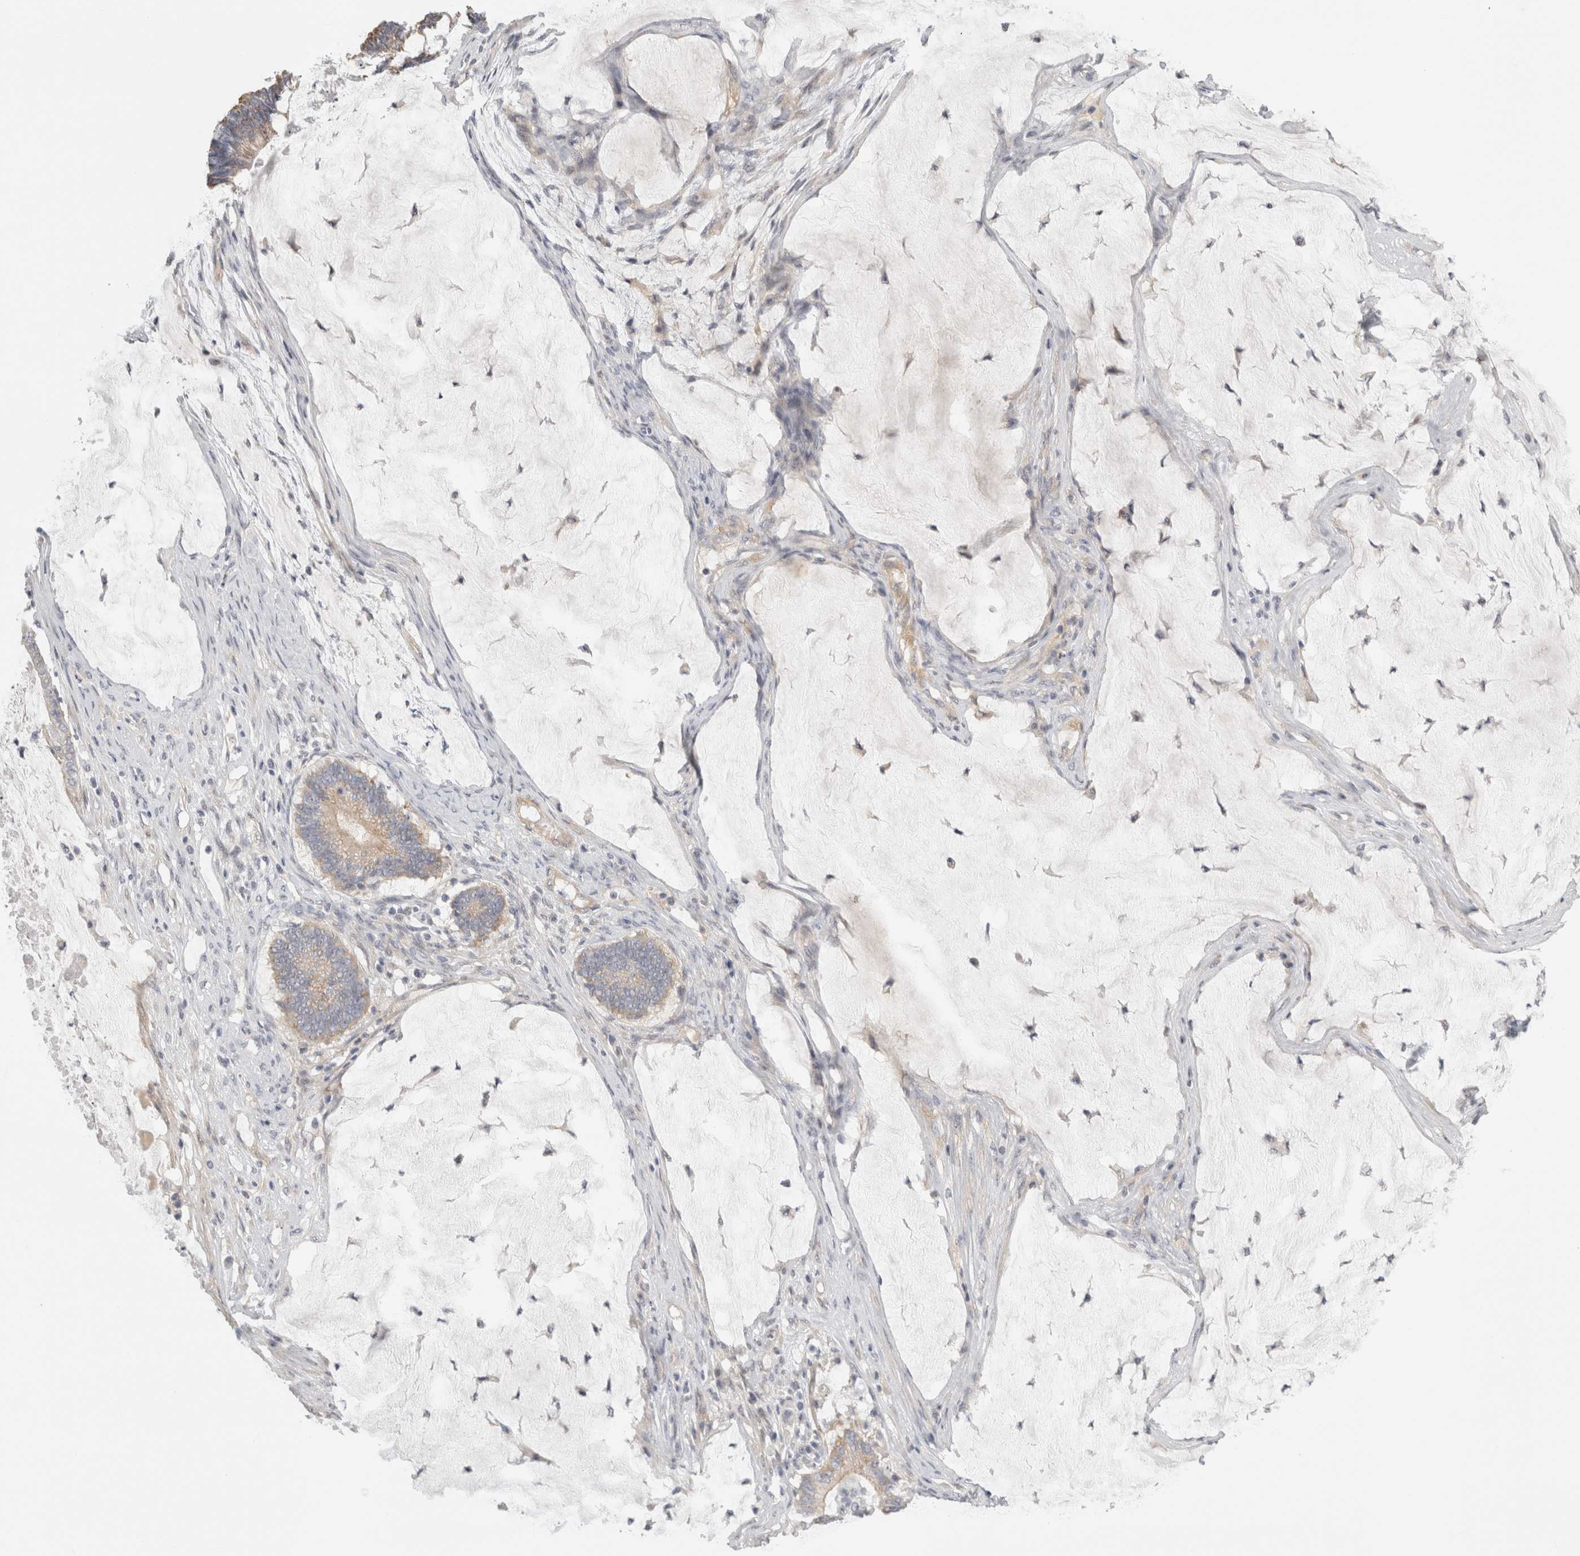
{"staining": {"intensity": "weak", "quantity": "25%-75%", "location": "cytoplasmic/membranous"}, "tissue": "ovarian cancer", "cell_type": "Tumor cells", "image_type": "cancer", "snomed": [{"axis": "morphology", "description": "Cystadenocarcinoma, mucinous, NOS"}, {"axis": "topography", "description": "Ovary"}], "caption": "Tumor cells exhibit low levels of weak cytoplasmic/membranous expression in about 25%-75% of cells in human mucinous cystadenocarcinoma (ovarian). Immunohistochemistry (ihc) stains the protein of interest in brown and the nuclei are stained blue.", "gene": "FBLIM1", "patient": {"sex": "female", "age": 61}}